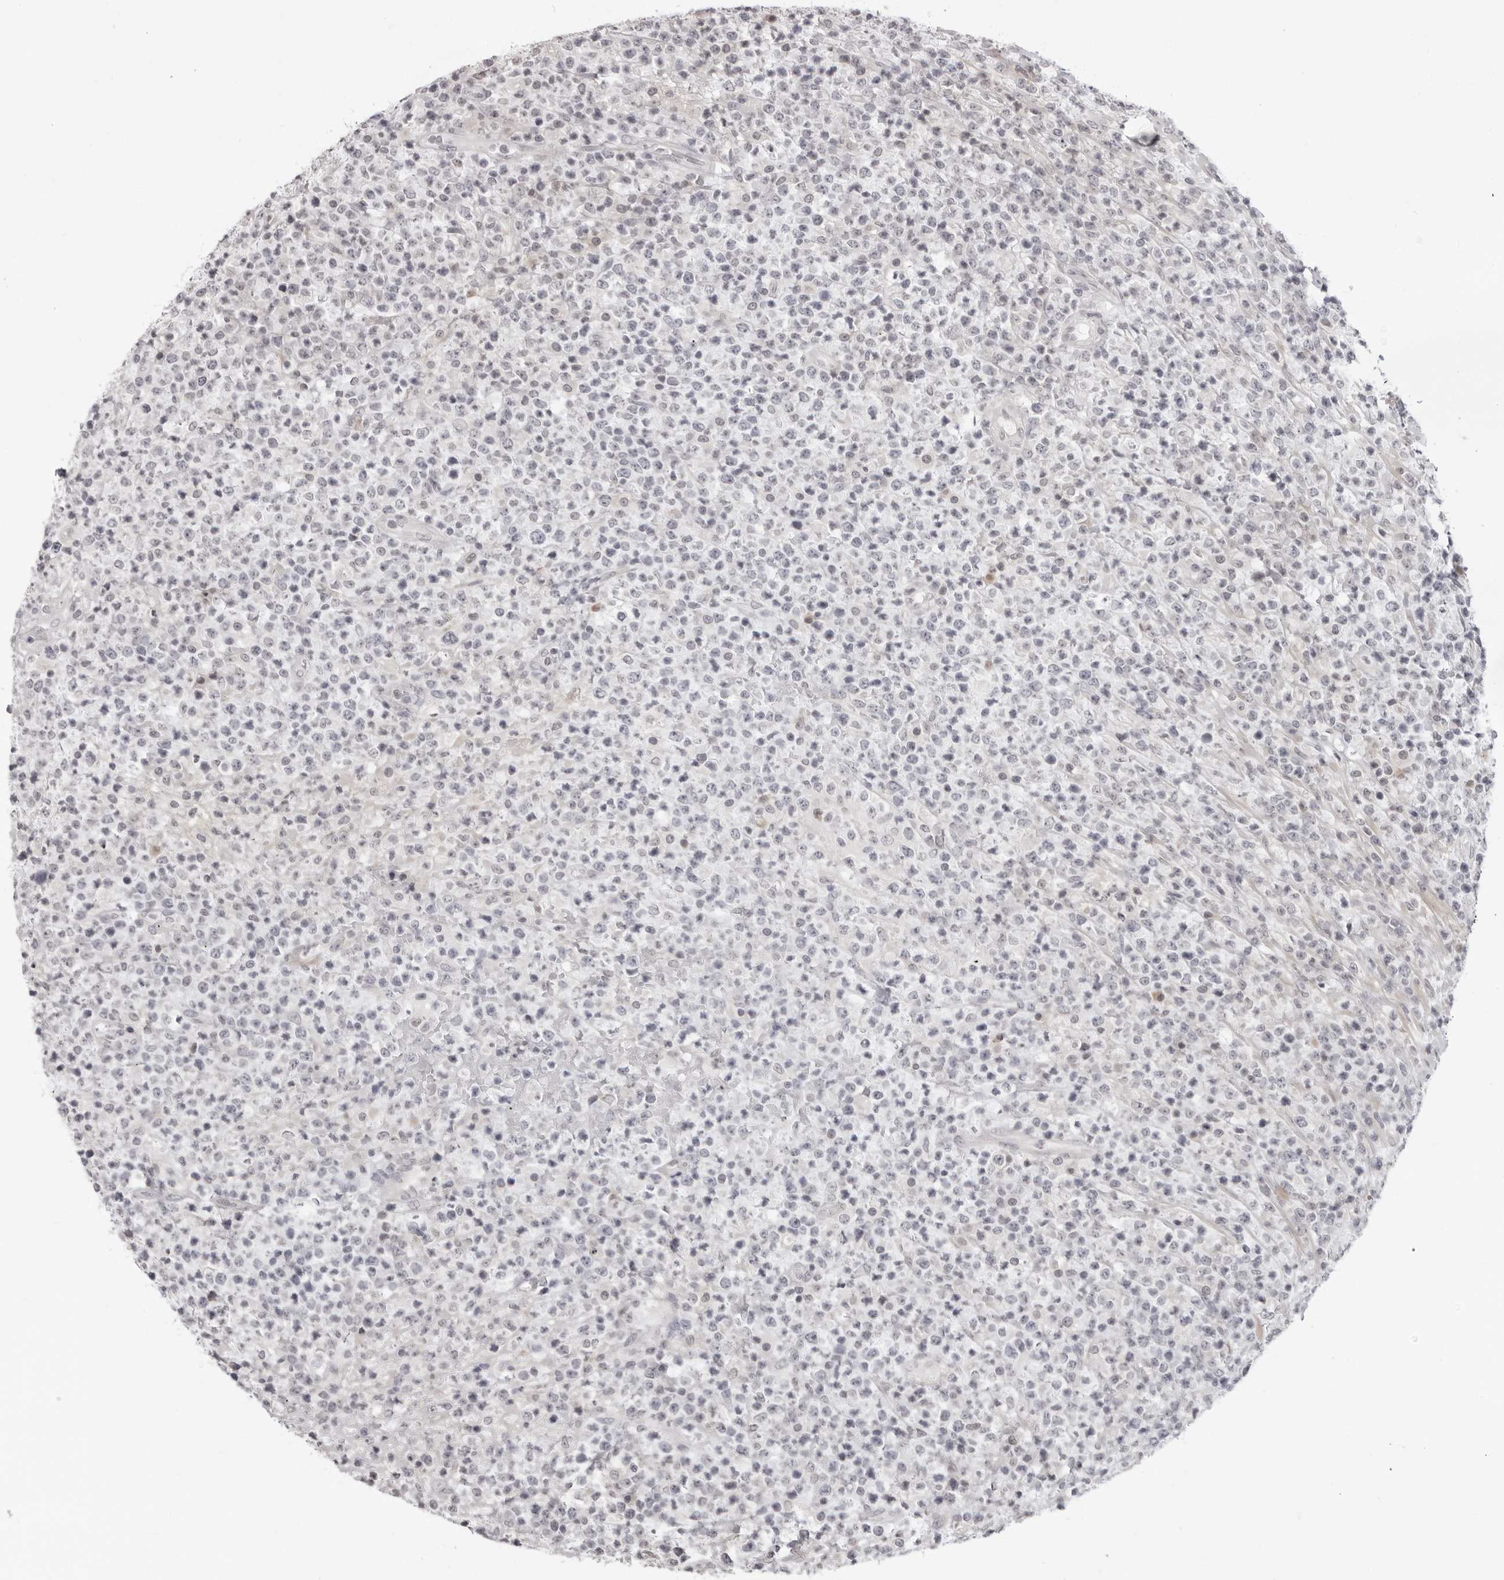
{"staining": {"intensity": "negative", "quantity": "none", "location": "none"}, "tissue": "lymphoma", "cell_type": "Tumor cells", "image_type": "cancer", "snomed": [{"axis": "morphology", "description": "Malignant lymphoma, non-Hodgkin's type, High grade"}, {"axis": "topography", "description": "Colon"}], "caption": "IHC of lymphoma exhibits no staining in tumor cells.", "gene": "ACP6", "patient": {"sex": "female", "age": 53}}